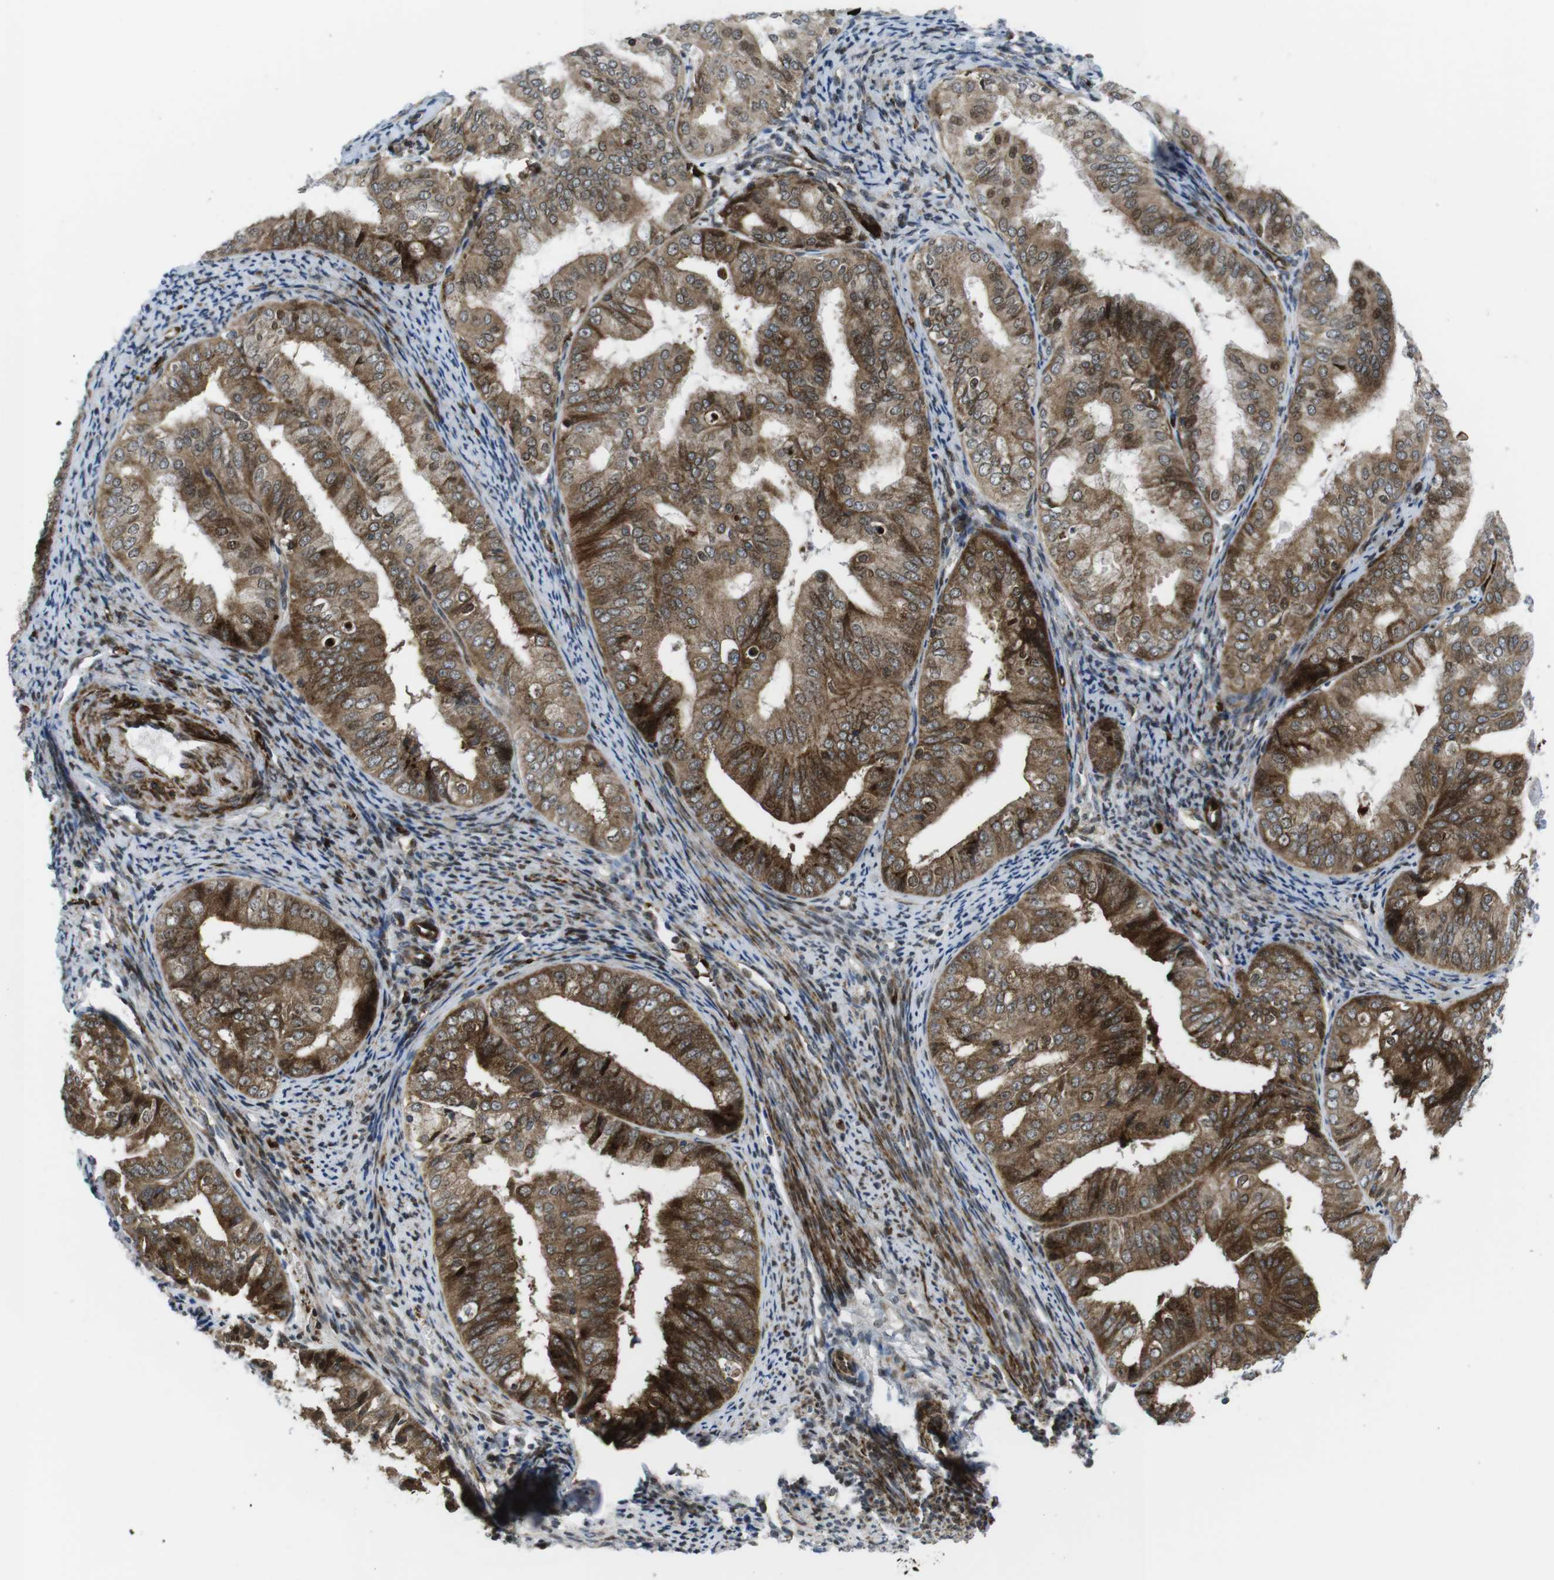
{"staining": {"intensity": "moderate", "quantity": "25%-75%", "location": "cytoplasmic/membranous,nuclear"}, "tissue": "endometrial cancer", "cell_type": "Tumor cells", "image_type": "cancer", "snomed": [{"axis": "morphology", "description": "Adenocarcinoma, NOS"}, {"axis": "topography", "description": "Endometrium"}], "caption": "Endometrial cancer stained with DAB immunohistochemistry displays medium levels of moderate cytoplasmic/membranous and nuclear staining in approximately 25%-75% of tumor cells.", "gene": "CUL7", "patient": {"sex": "female", "age": 63}}